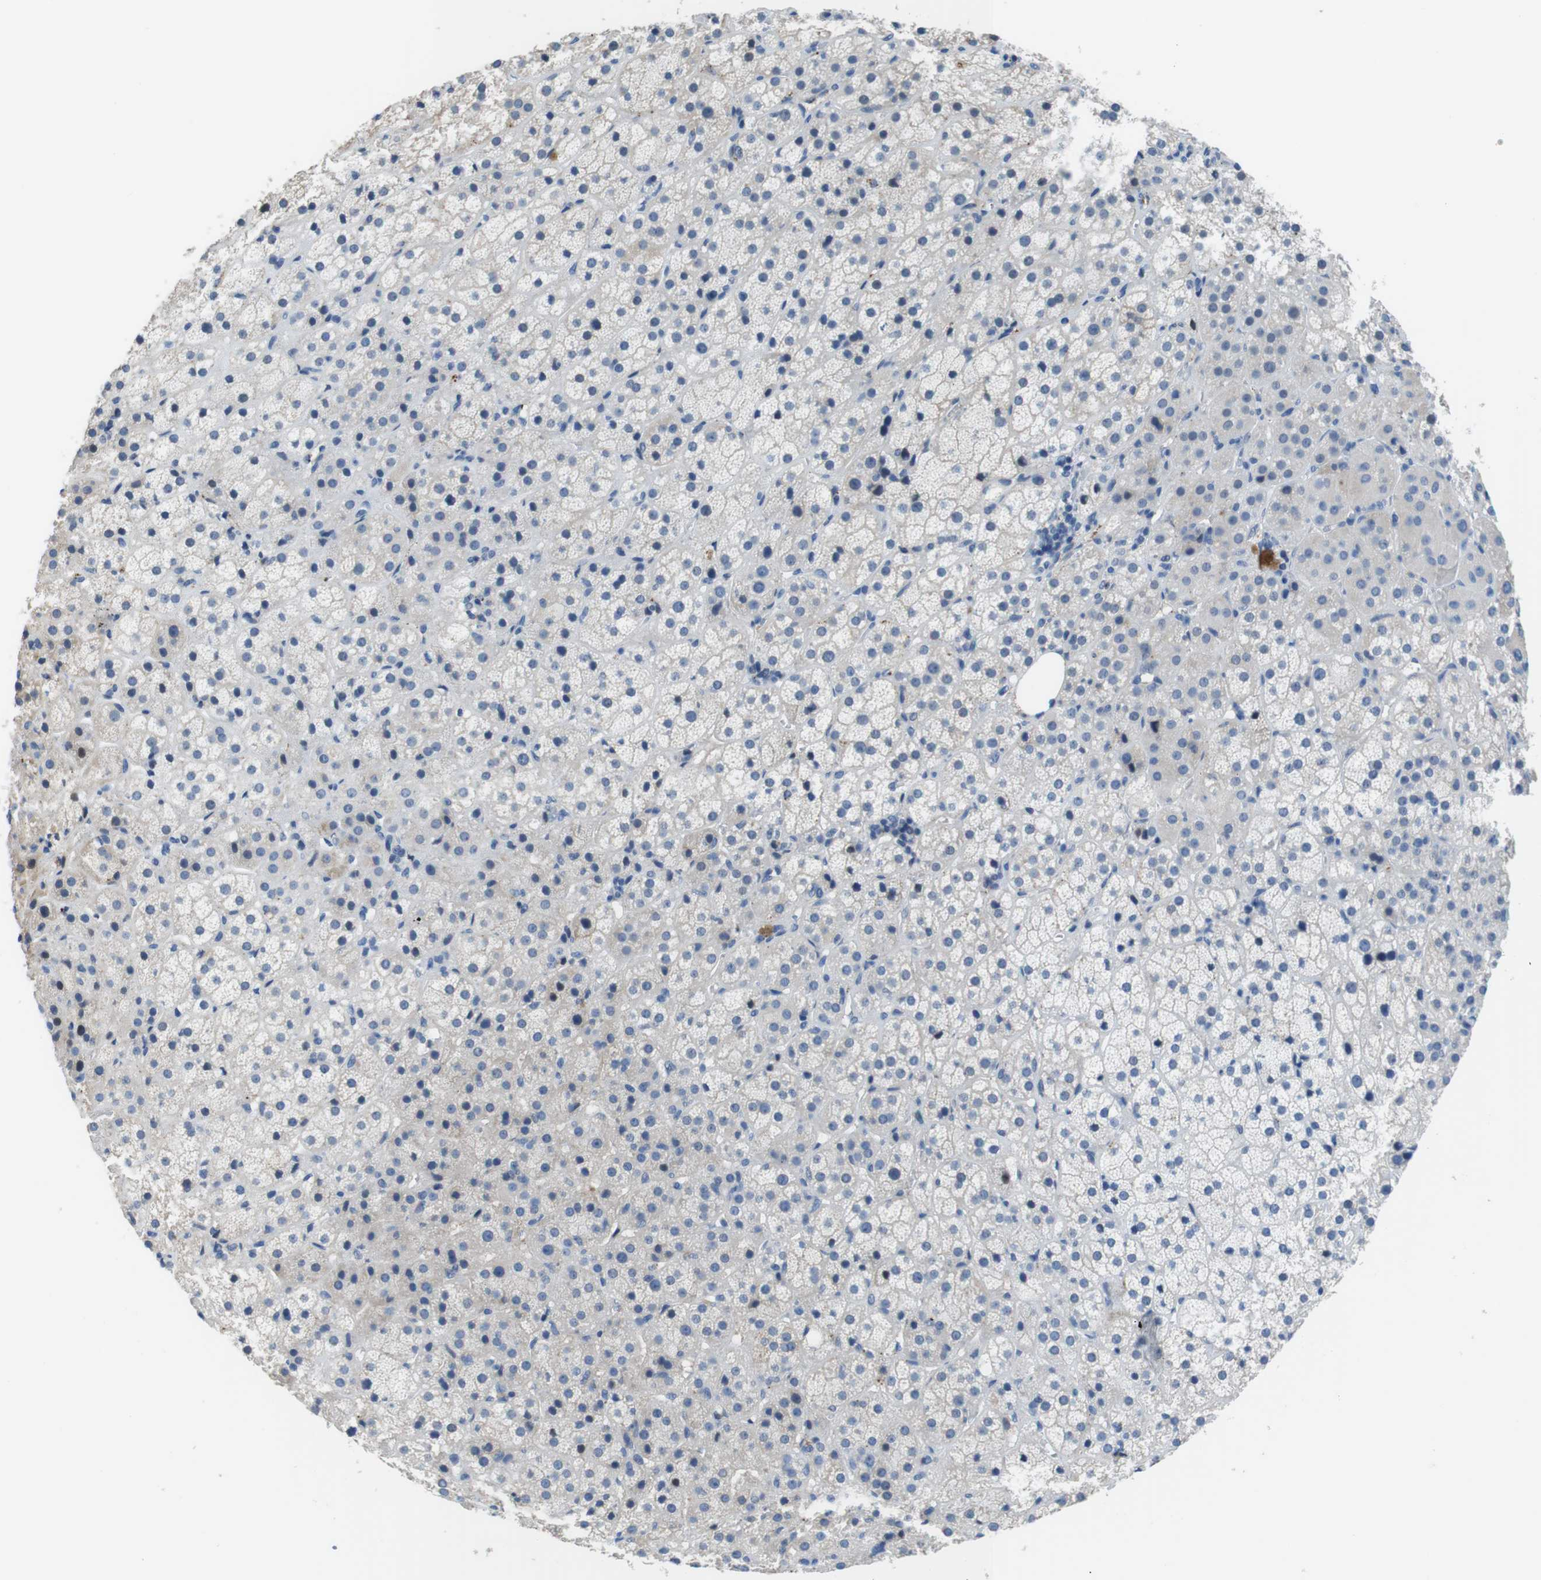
{"staining": {"intensity": "moderate", "quantity": "<25%", "location": "cytoplasmic/membranous"}, "tissue": "adrenal gland", "cell_type": "Glandular cells", "image_type": "normal", "snomed": [{"axis": "morphology", "description": "Normal tissue, NOS"}, {"axis": "topography", "description": "Adrenal gland"}], "caption": "Adrenal gland stained with immunohistochemistry exhibits moderate cytoplasmic/membranous staining in approximately <25% of glandular cells.", "gene": "TMPRSS15", "patient": {"sex": "female", "age": 57}}